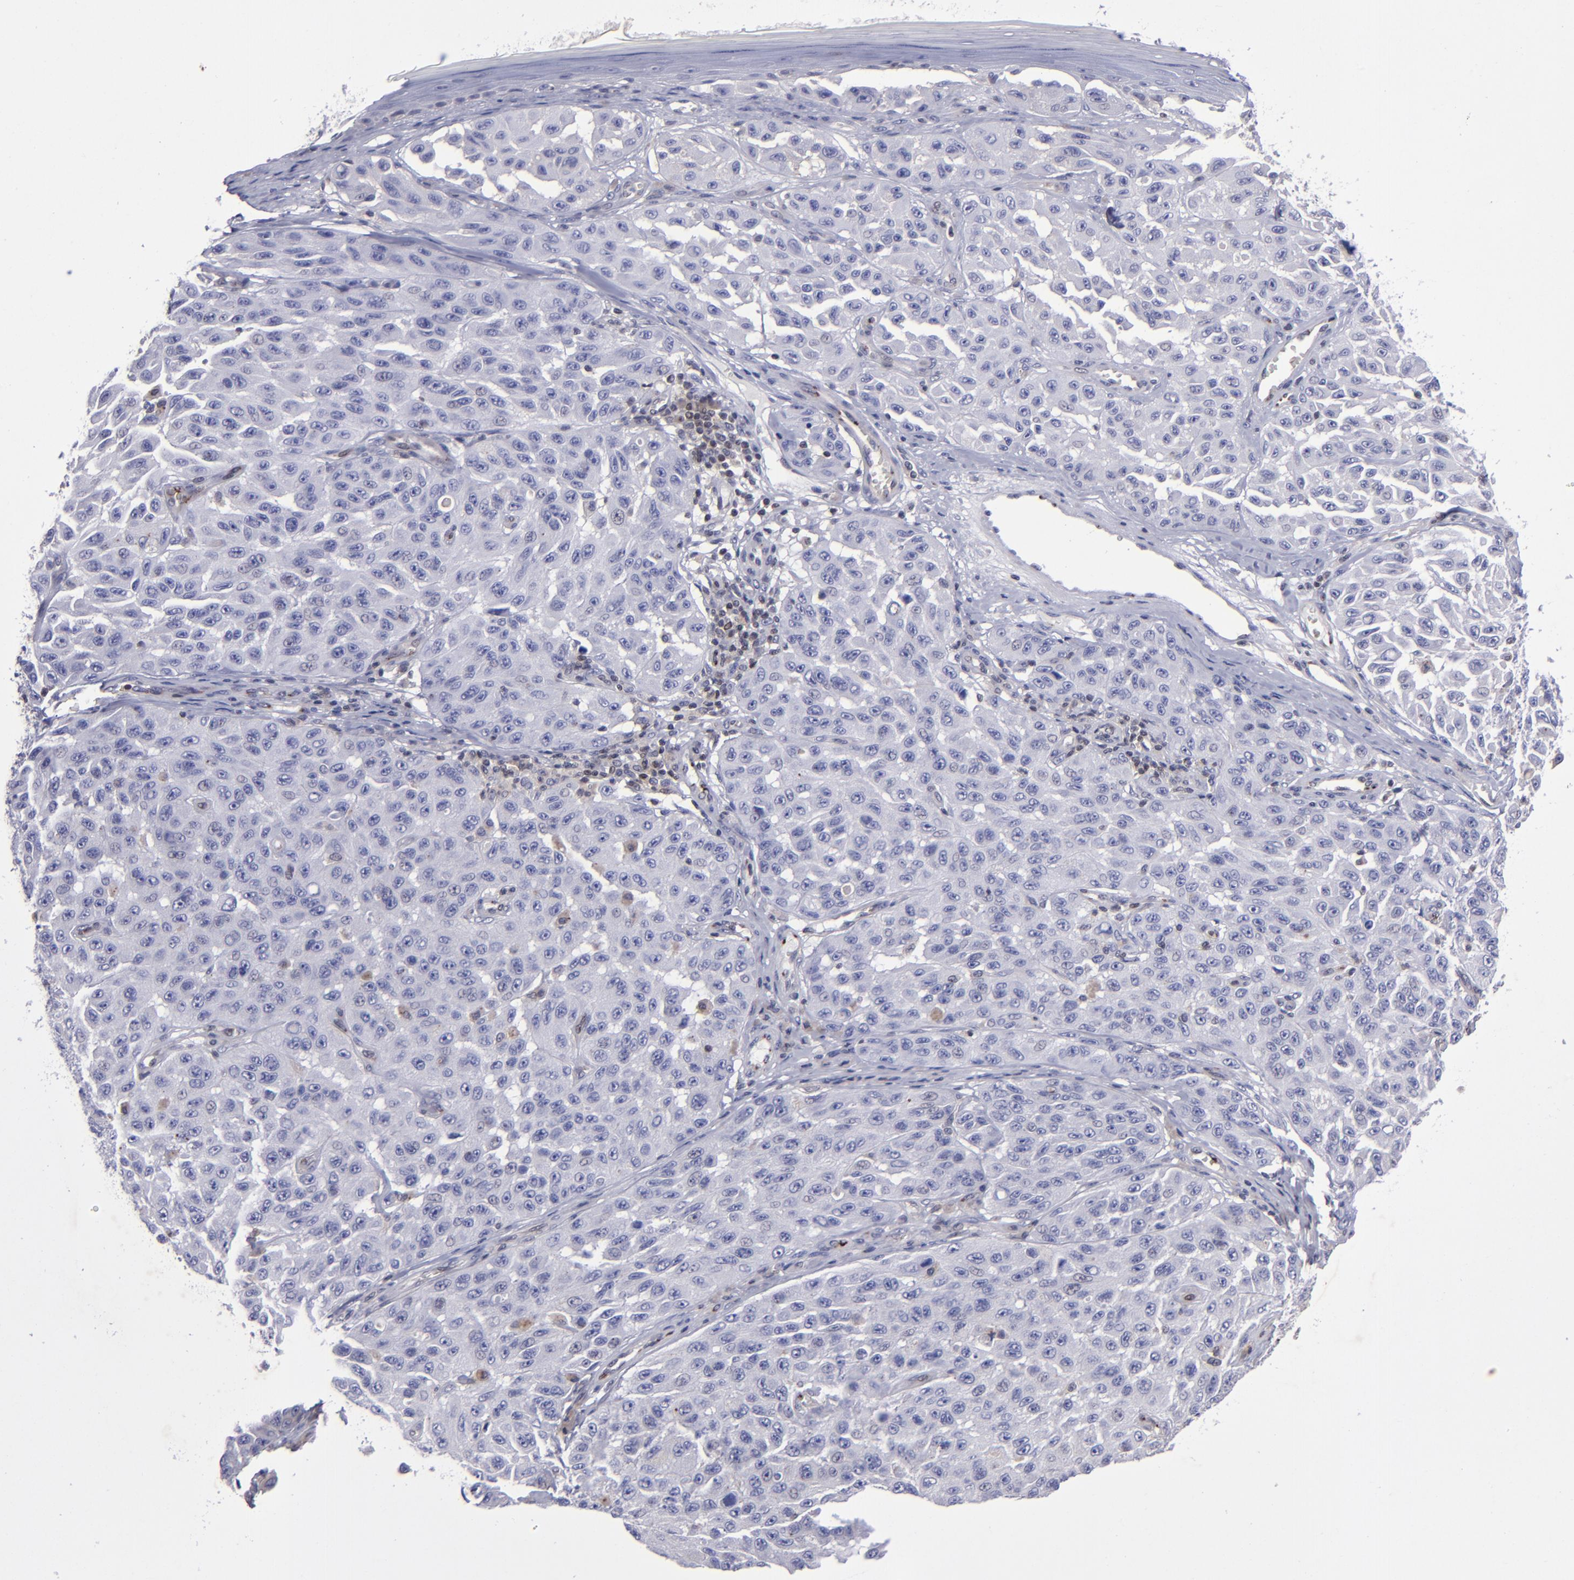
{"staining": {"intensity": "negative", "quantity": "none", "location": "none"}, "tissue": "melanoma", "cell_type": "Tumor cells", "image_type": "cancer", "snomed": [{"axis": "morphology", "description": "Malignant melanoma, NOS"}, {"axis": "topography", "description": "Skin"}], "caption": "This is an immunohistochemistry (IHC) photomicrograph of human melanoma. There is no positivity in tumor cells.", "gene": "MGMT", "patient": {"sex": "male", "age": 30}}